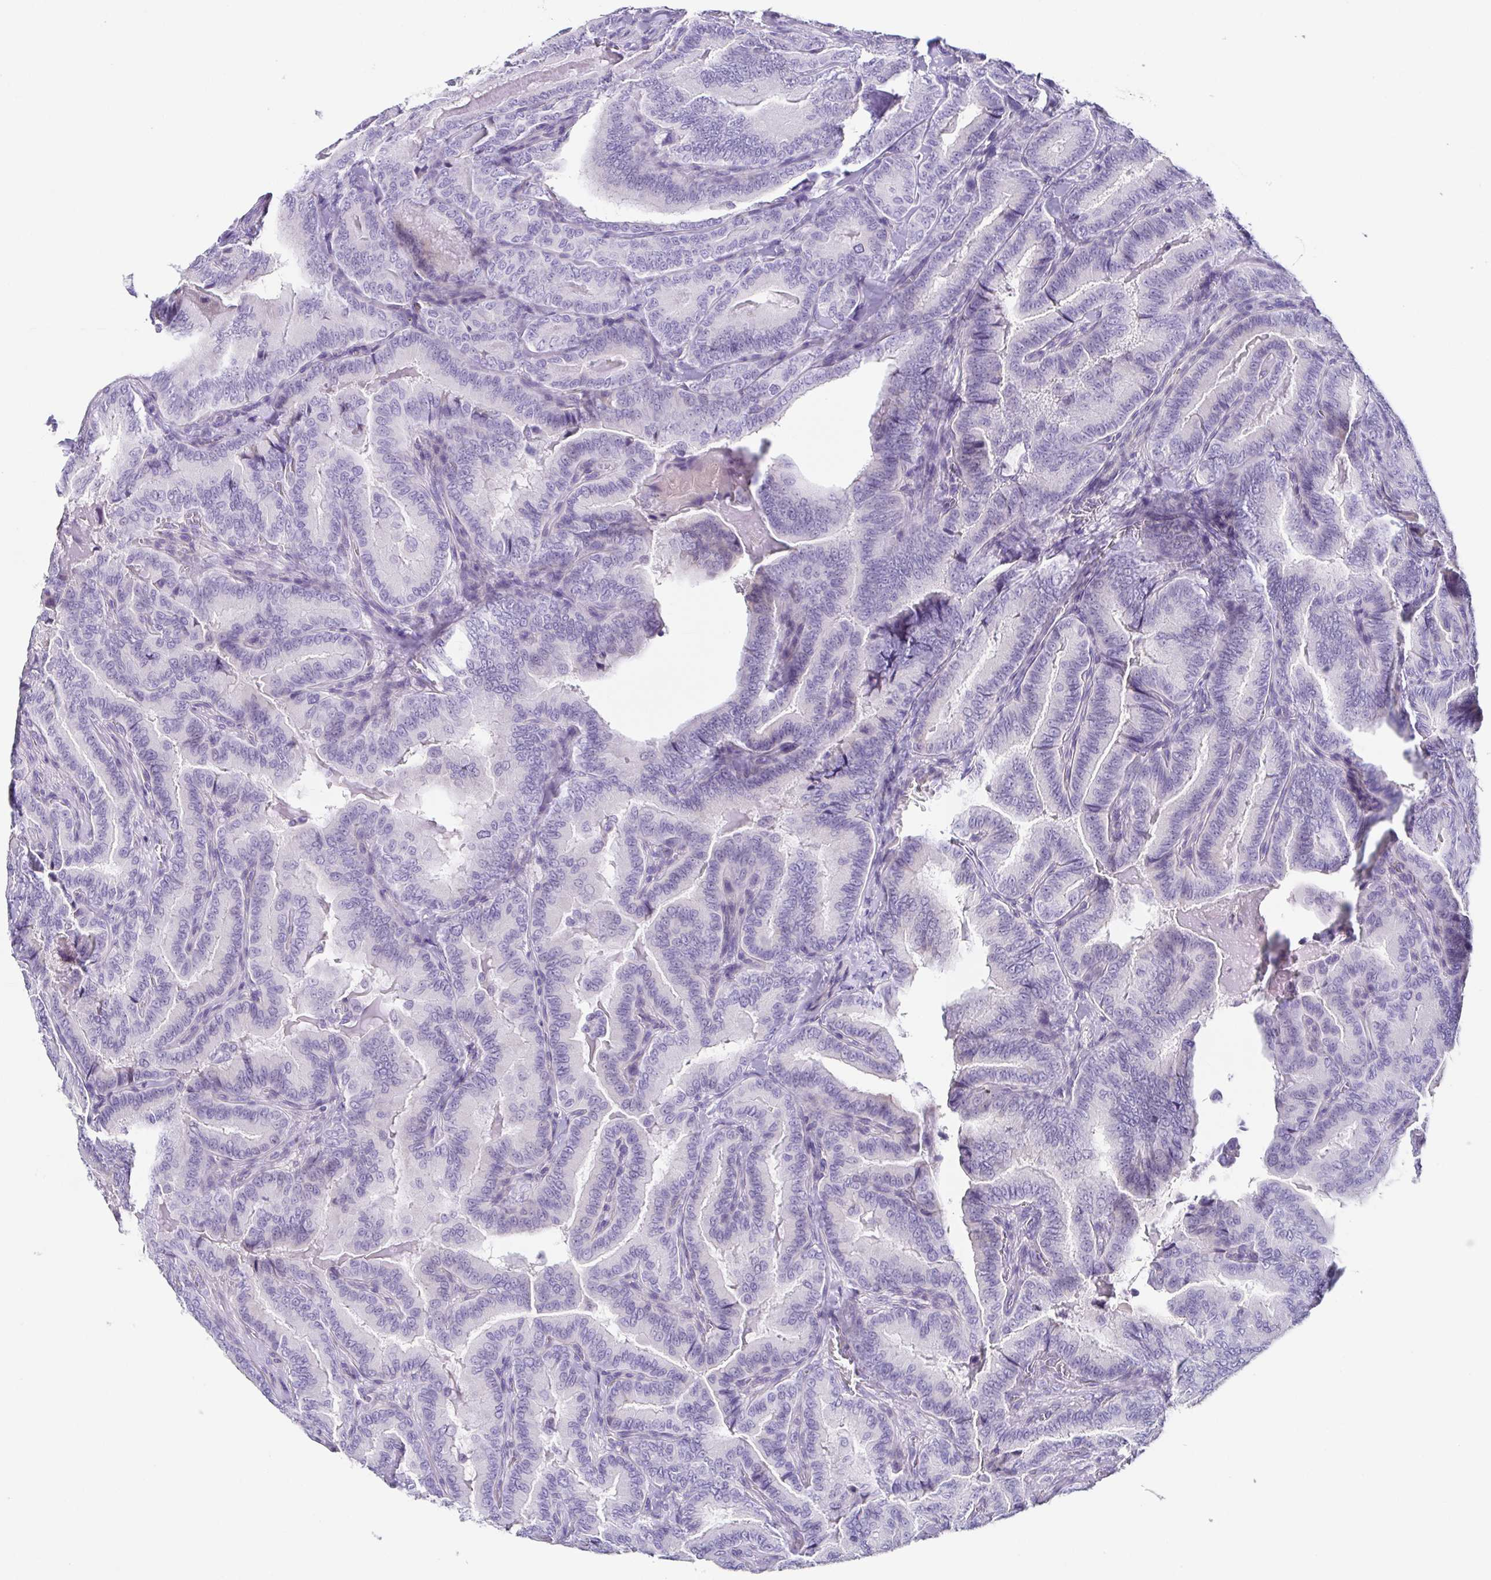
{"staining": {"intensity": "negative", "quantity": "none", "location": "none"}, "tissue": "thyroid cancer", "cell_type": "Tumor cells", "image_type": "cancer", "snomed": [{"axis": "morphology", "description": "Papillary adenocarcinoma, NOS"}, {"axis": "topography", "description": "Thyroid gland"}], "caption": "Immunohistochemistry of thyroid cancer reveals no expression in tumor cells. (Immunohistochemistry, brightfield microscopy, high magnification).", "gene": "TNNT2", "patient": {"sex": "male", "age": 61}}